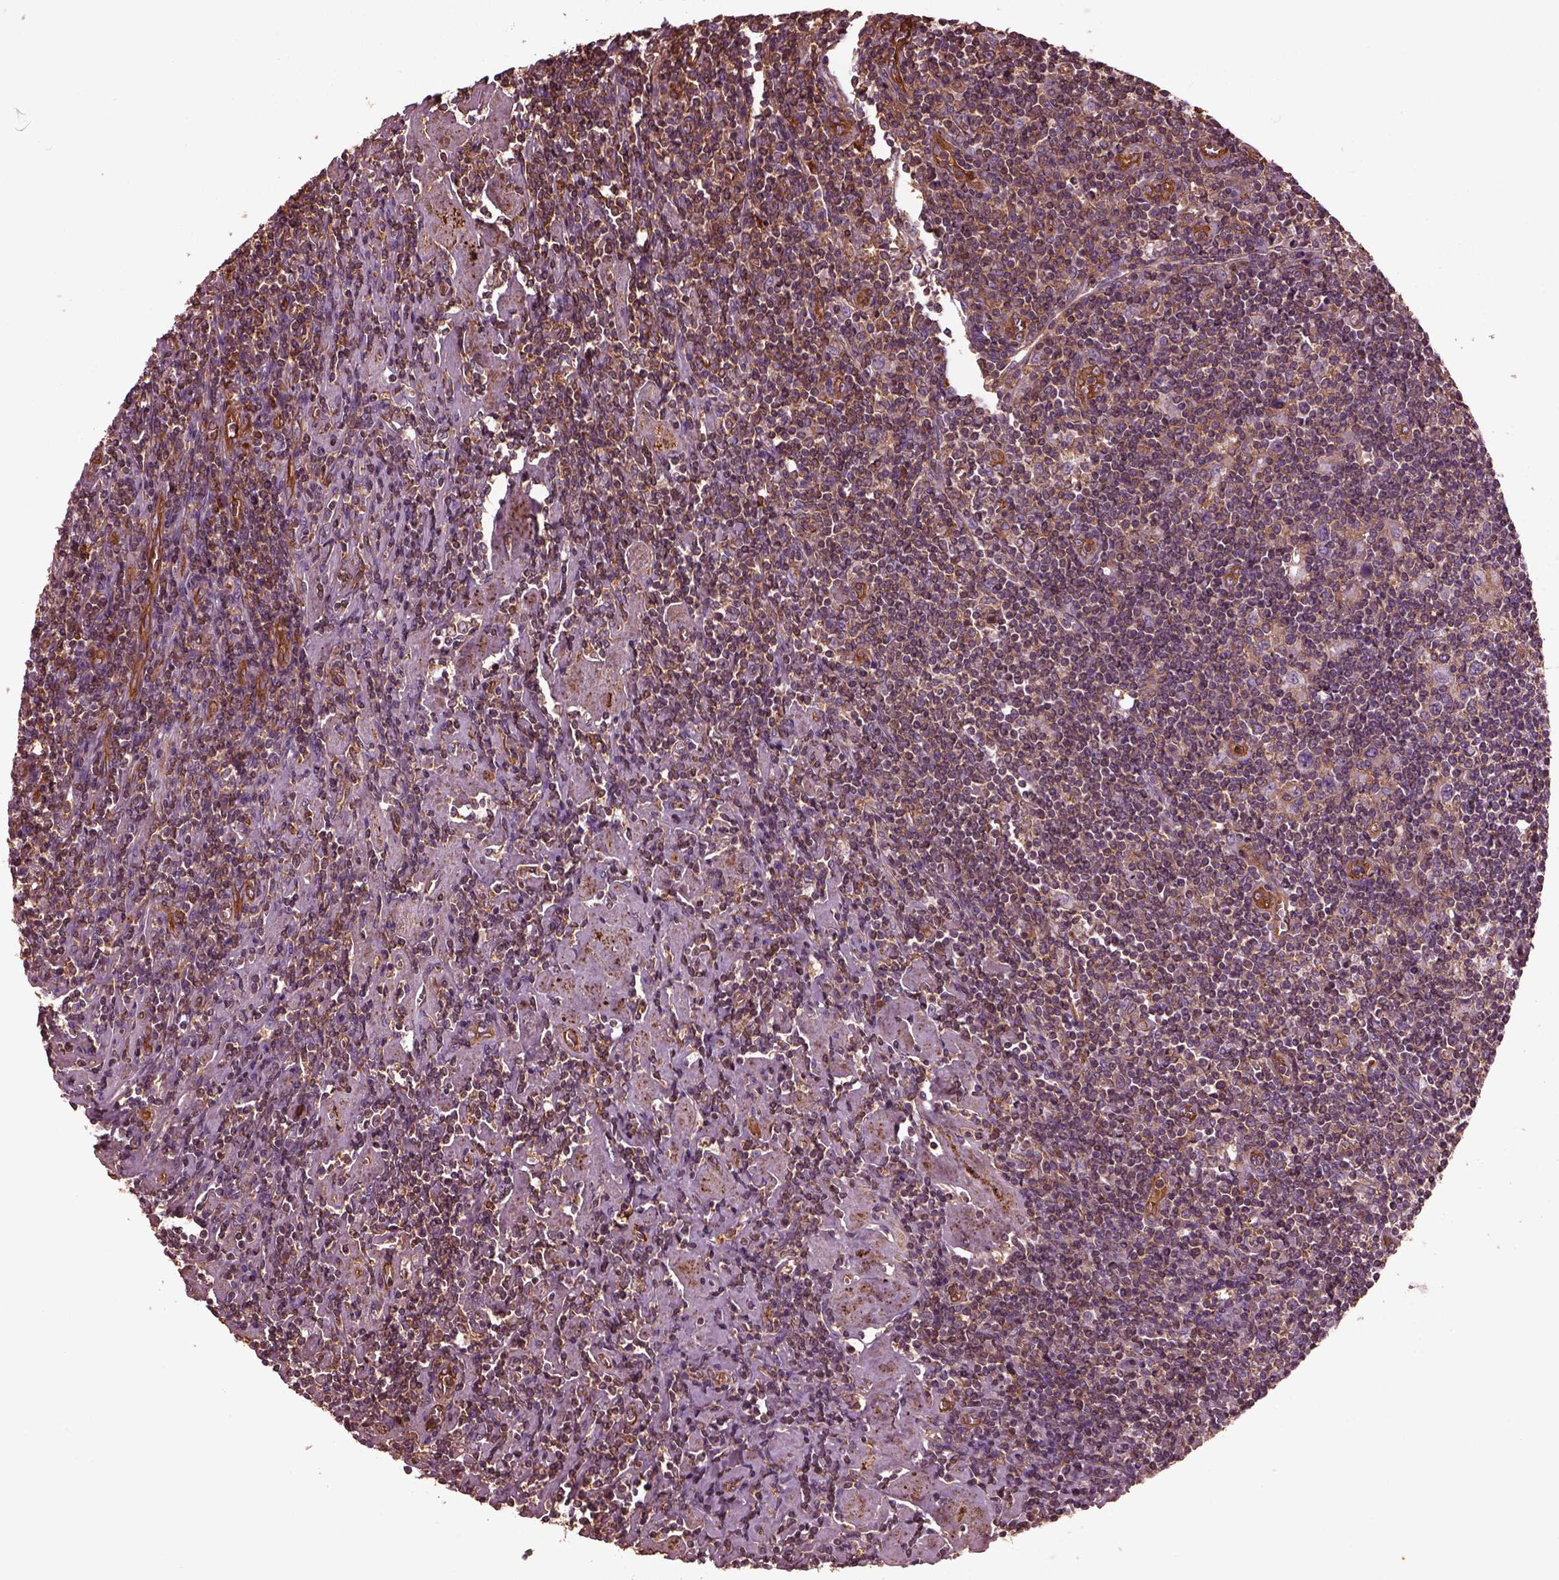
{"staining": {"intensity": "weak", "quantity": ">75%", "location": "cytoplasmic/membranous"}, "tissue": "lymphoma", "cell_type": "Tumor cells", "image_type": "cancer", "snomed": [{"axis": "morphology", "description": "Hodgkin's disease, NOS"}, {"axis": "topography", "description": "Lymph node"}], "caption": "Lymphoma was stained to show a protein in brown. There is low levels of weak cytoplasmic/membranous positivity in about >75% of tumor cells.", "gene": "MYL6", "patient": {"sex": "male", "age": 40}}